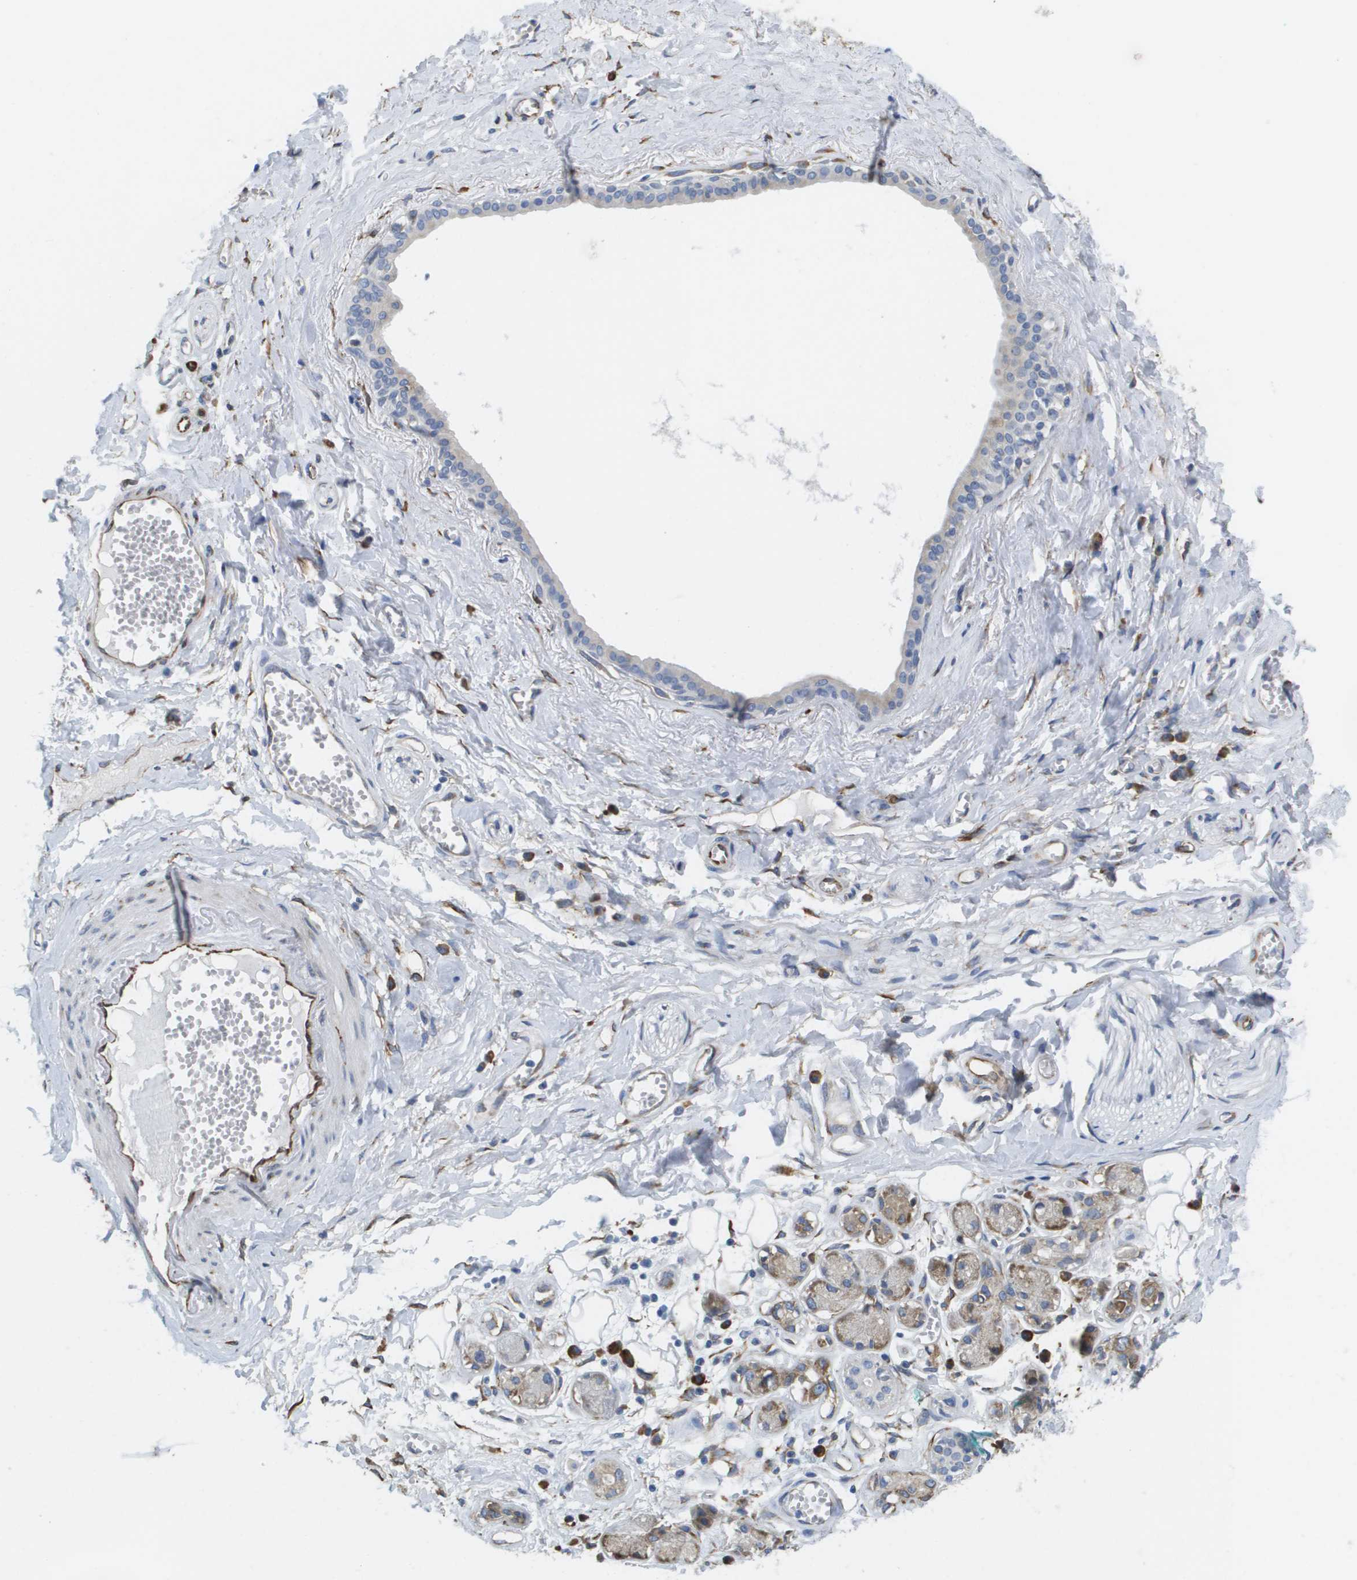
{"staining": {"intensity": "weak", "quantity": "25%-75%", "location": "cytoplasmic/membranous"}, "tissue": "adipose tissue", "cell_type": "Adipocytes", "image_type": "normal", "snomed": [{"axis": "morphology", "description": "Normal tissue, NOS"}, {"axis": "morphology", "description": "Inflammation, NOS"}, {"axis": "topography", "description": "Salivary gland"}, {"axis": "topography", "description": "Peripheral nerve tissue"}], "caption": "Brown immunohistochemical staining in normal adipose tissue exhibits weak cytoplasmic/membranous positivity in approximately 25%-75% of adipocytes.", "gene": "ST3GAL2", "patient": {"sex": "female", "age": 75}}